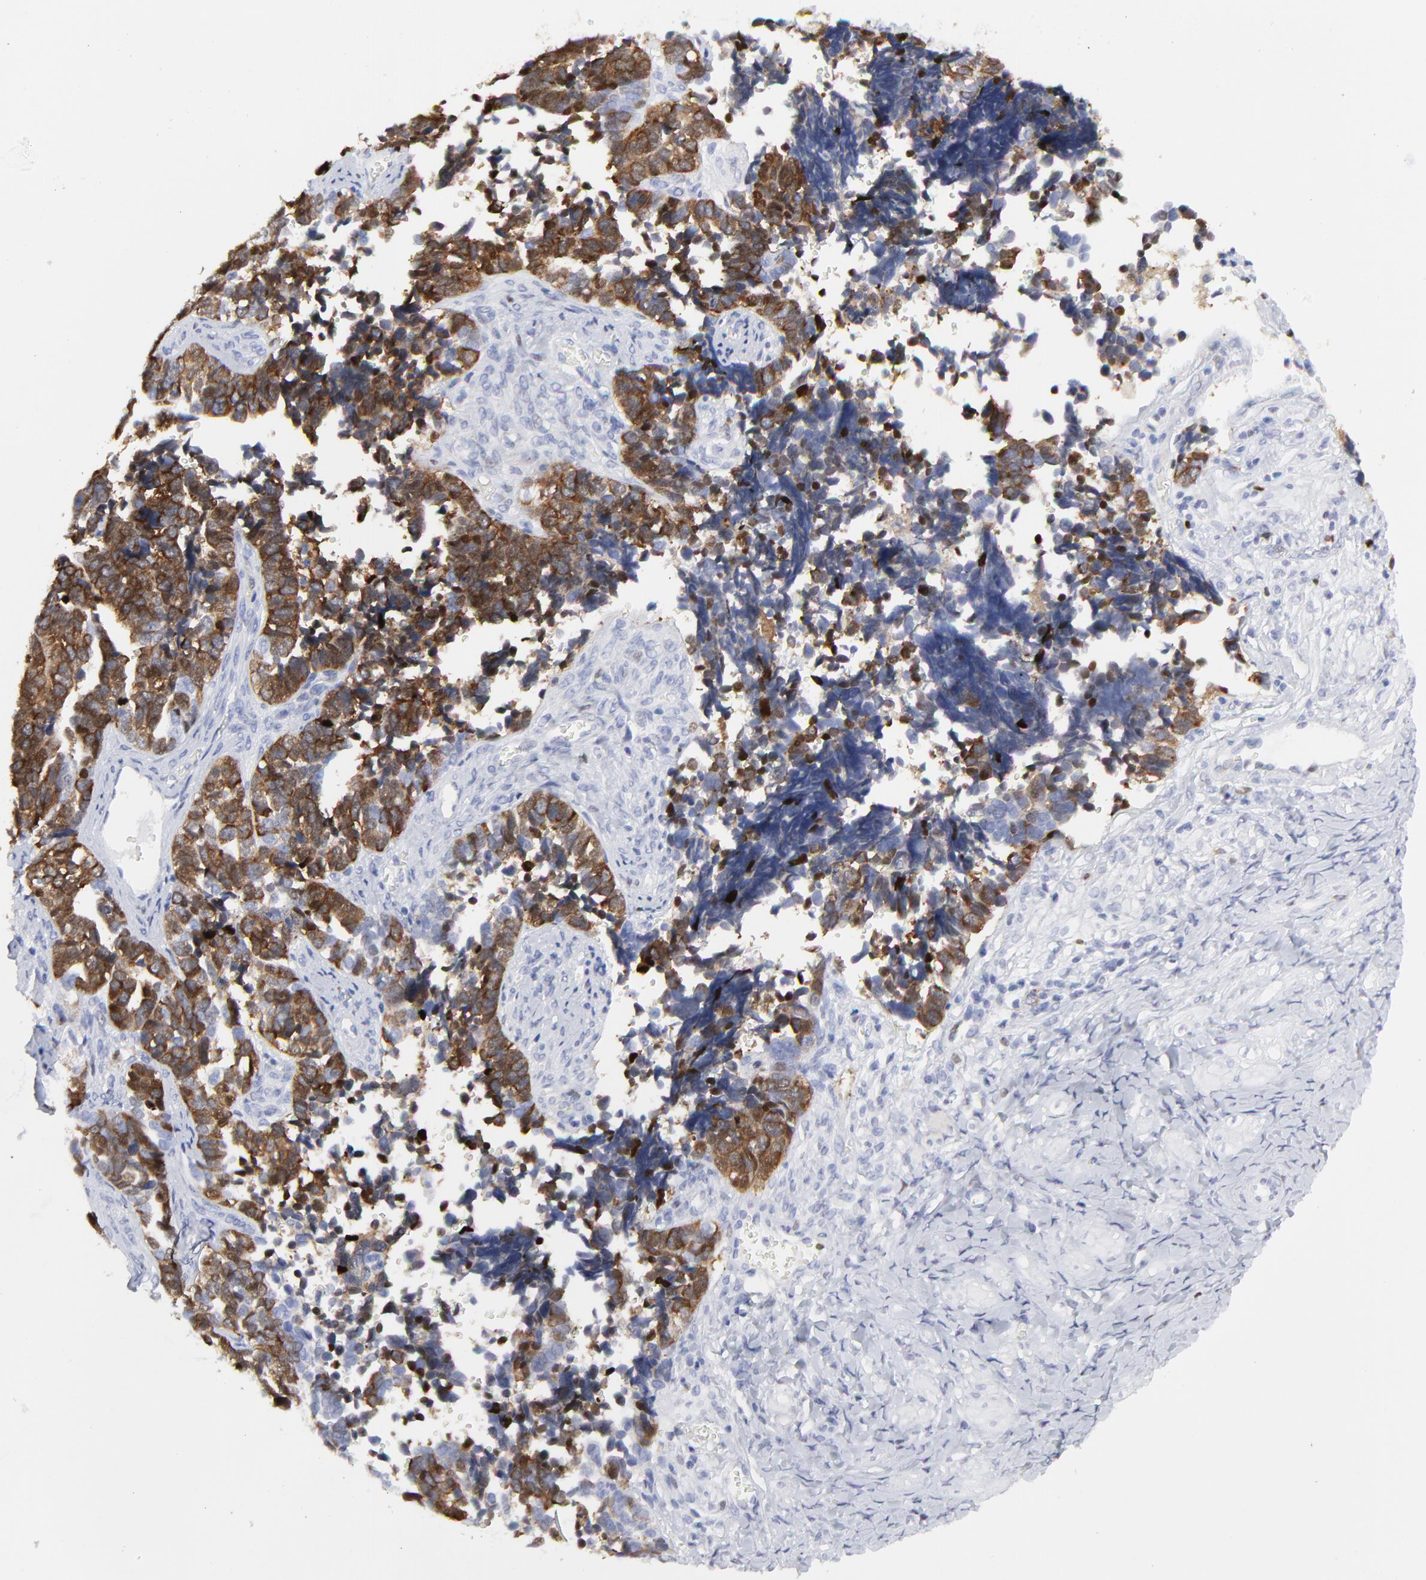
{"staining": {"intensity": "moderate", "quantity": "25%-75%", "location": "cytoplasmic/membranous"}, "tissue": "ovarian cancer", "cell_type": "Tumor cells", "image_type": "cancer", "snomed": [{"axis": "morphology", "description": "Cystadenocarcinoma, serous, NOS"}, {"axis": "topography", "description": "Ovary"}], "caption": "DAB immunohistochemical staining of human ovarian cancer displays moderate cytoplasmic/membranous protein positivity in about 25%-75% of tumor cells. (Brightfield microscopy of DAB IHC at high magnification).", "gene": "NCAPH", "patient": {"sex": "female", "age": 77}}